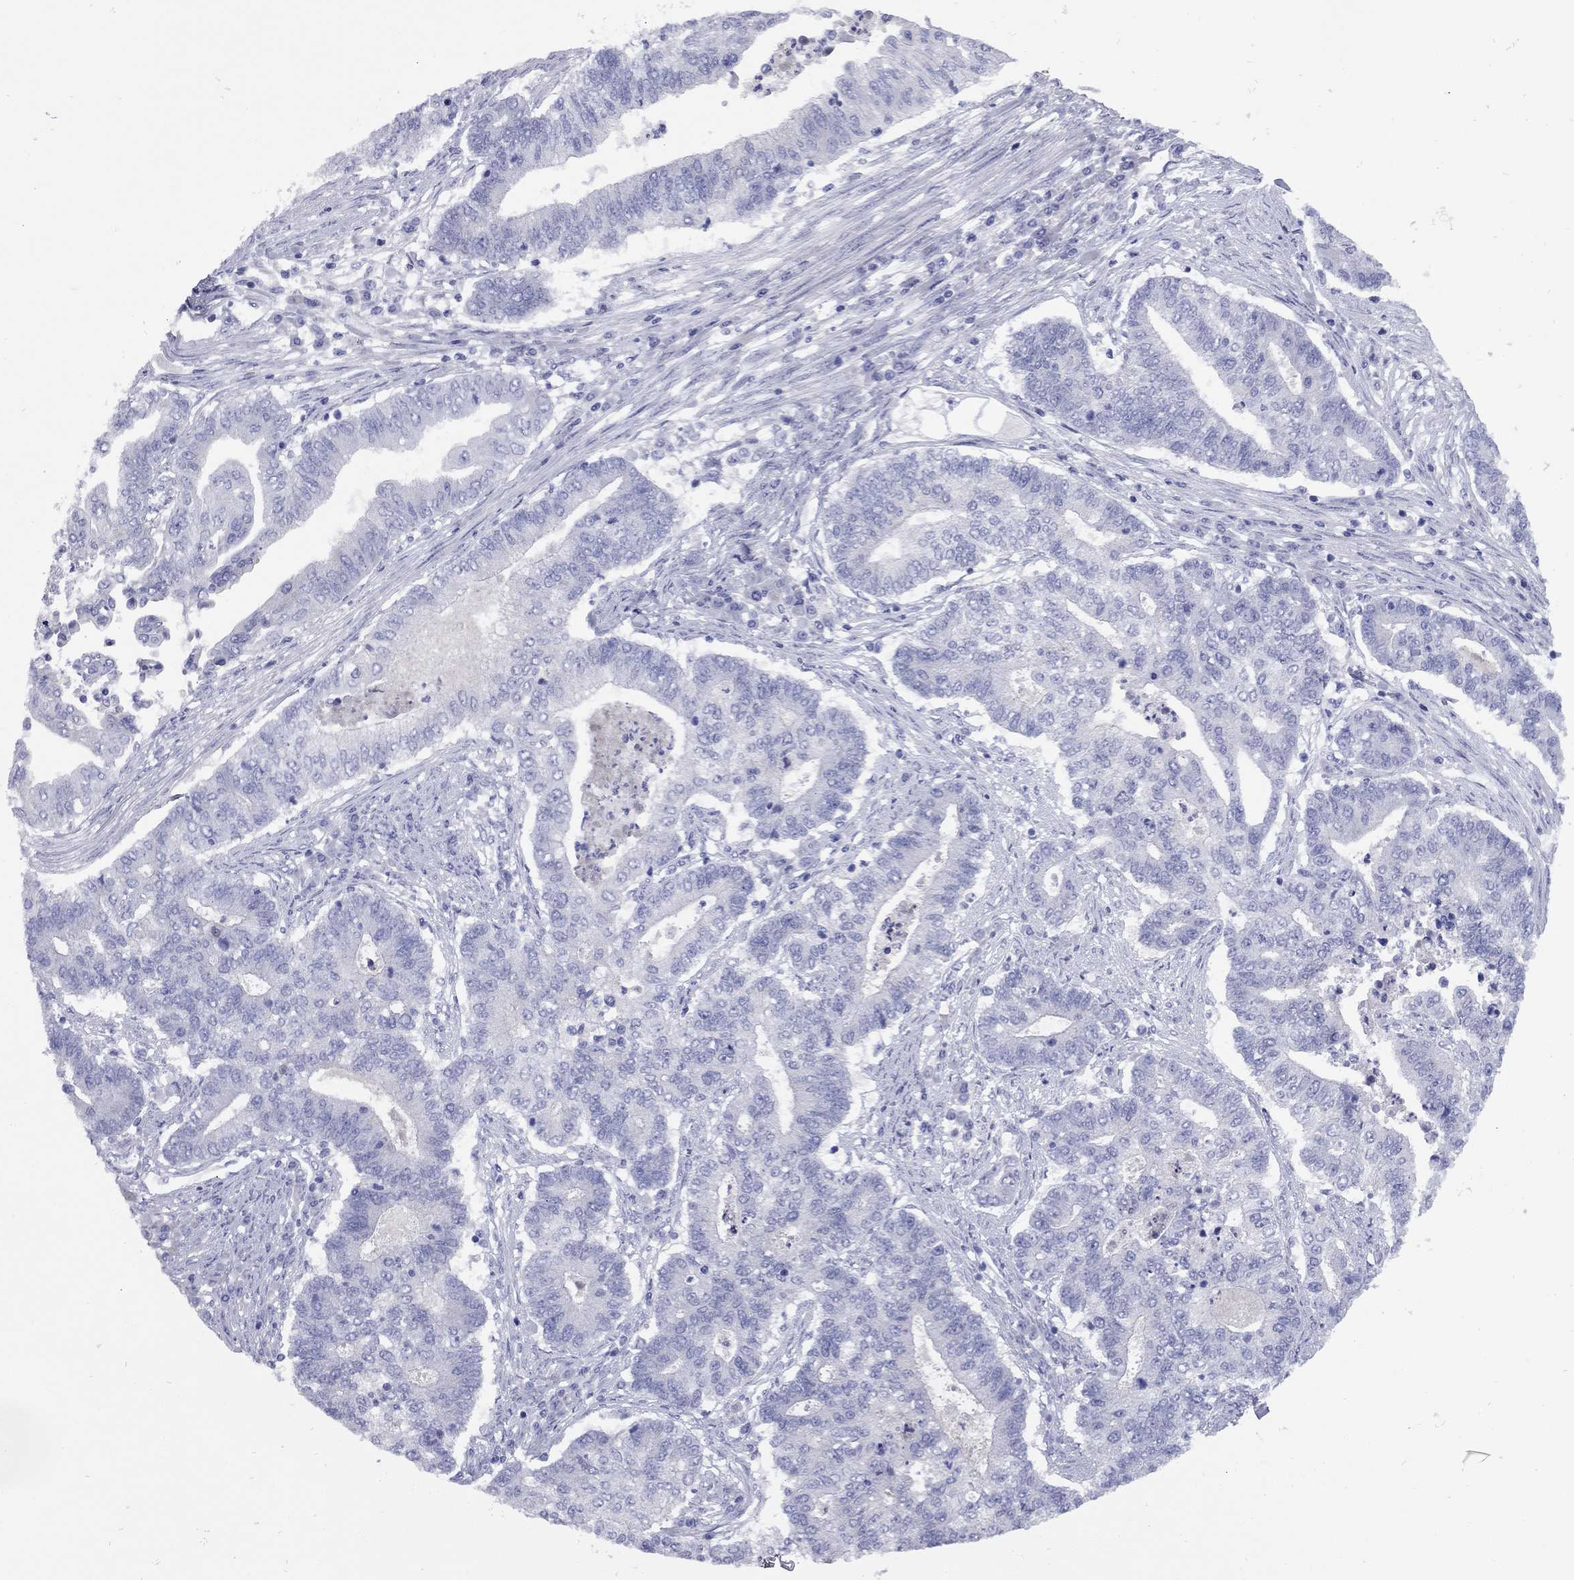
{"staining": {"intensity": "negative", "quantity": "none", "location": "none"}, "tissue": "endometrial cancer", "cell_type": "Tumor cells", "image_type": "cancer", "snomed": [{"axis": "morphology", "description": "Adenocarcinoma, NOS"}, {"axis": "topography", "description": "Uterus"}, {"axis": "topography", "description": "Endometrium"}], "caption": "An immunohistochemistry photomicrograph of endometrial adenocarcinoma is shown. There is no staining in tumor cells of endometrial adenocarcinoma.", "gene": "EPPIN", "patient": {"sex": "female", "age": 54}}